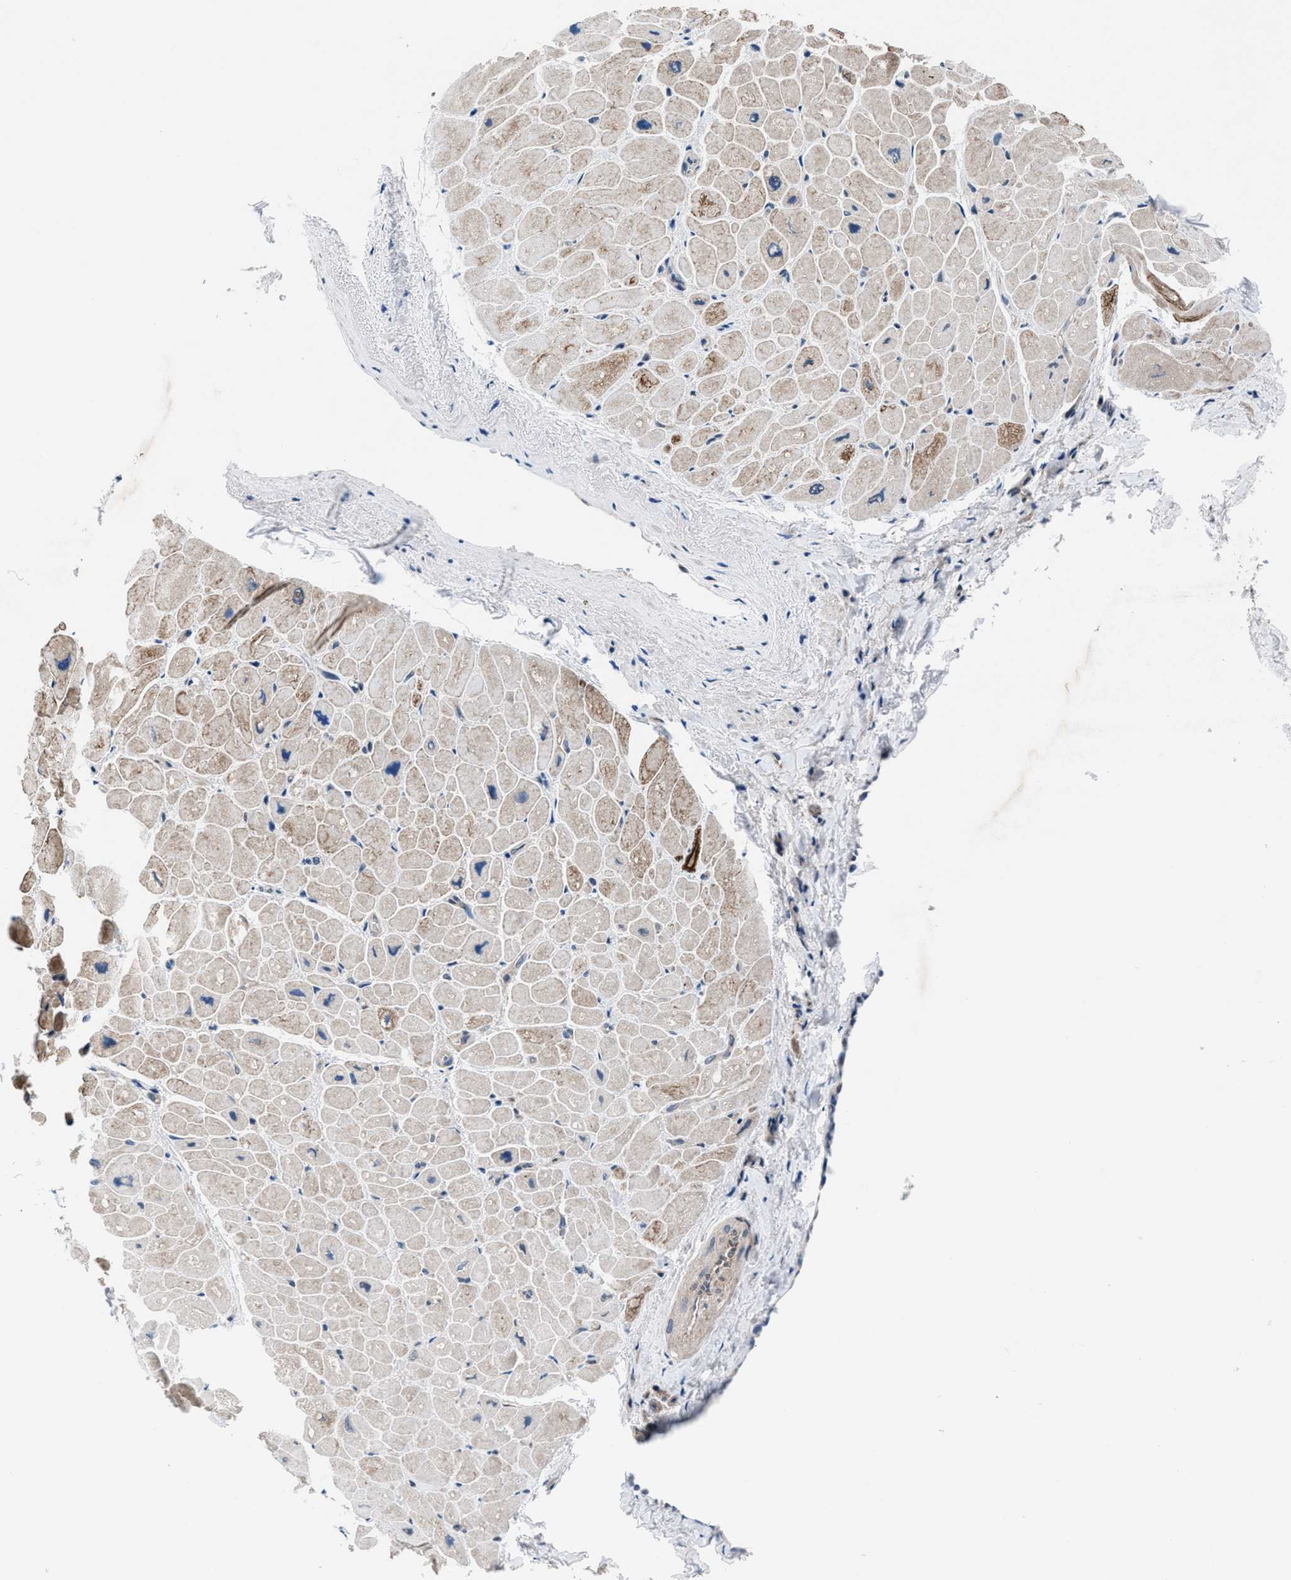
{"staining": {"intensity": "moderate", "quantity": "25%-75%", "location": "cytoplasmic/membranous"}, "tissue": "heart muscle", "cell_type": "Cardiomyocytes", "image_type": "normal", "snomed": [{"axis": "morphology", "description": "Normal tissue, NOS"}, {"axis": "topography", "description": "Heart"}], "caption": "Immunohistochemistry (IHC) micrograph of normal human heart muscle stained for a protein (brown), which reveals medium levels of moderate cytoplasmic/membranous expression in about 25%-75% of cardiomyocytes.", "gene": "PRPSAP2", "patient": {"sex": "male", "age": 49}}